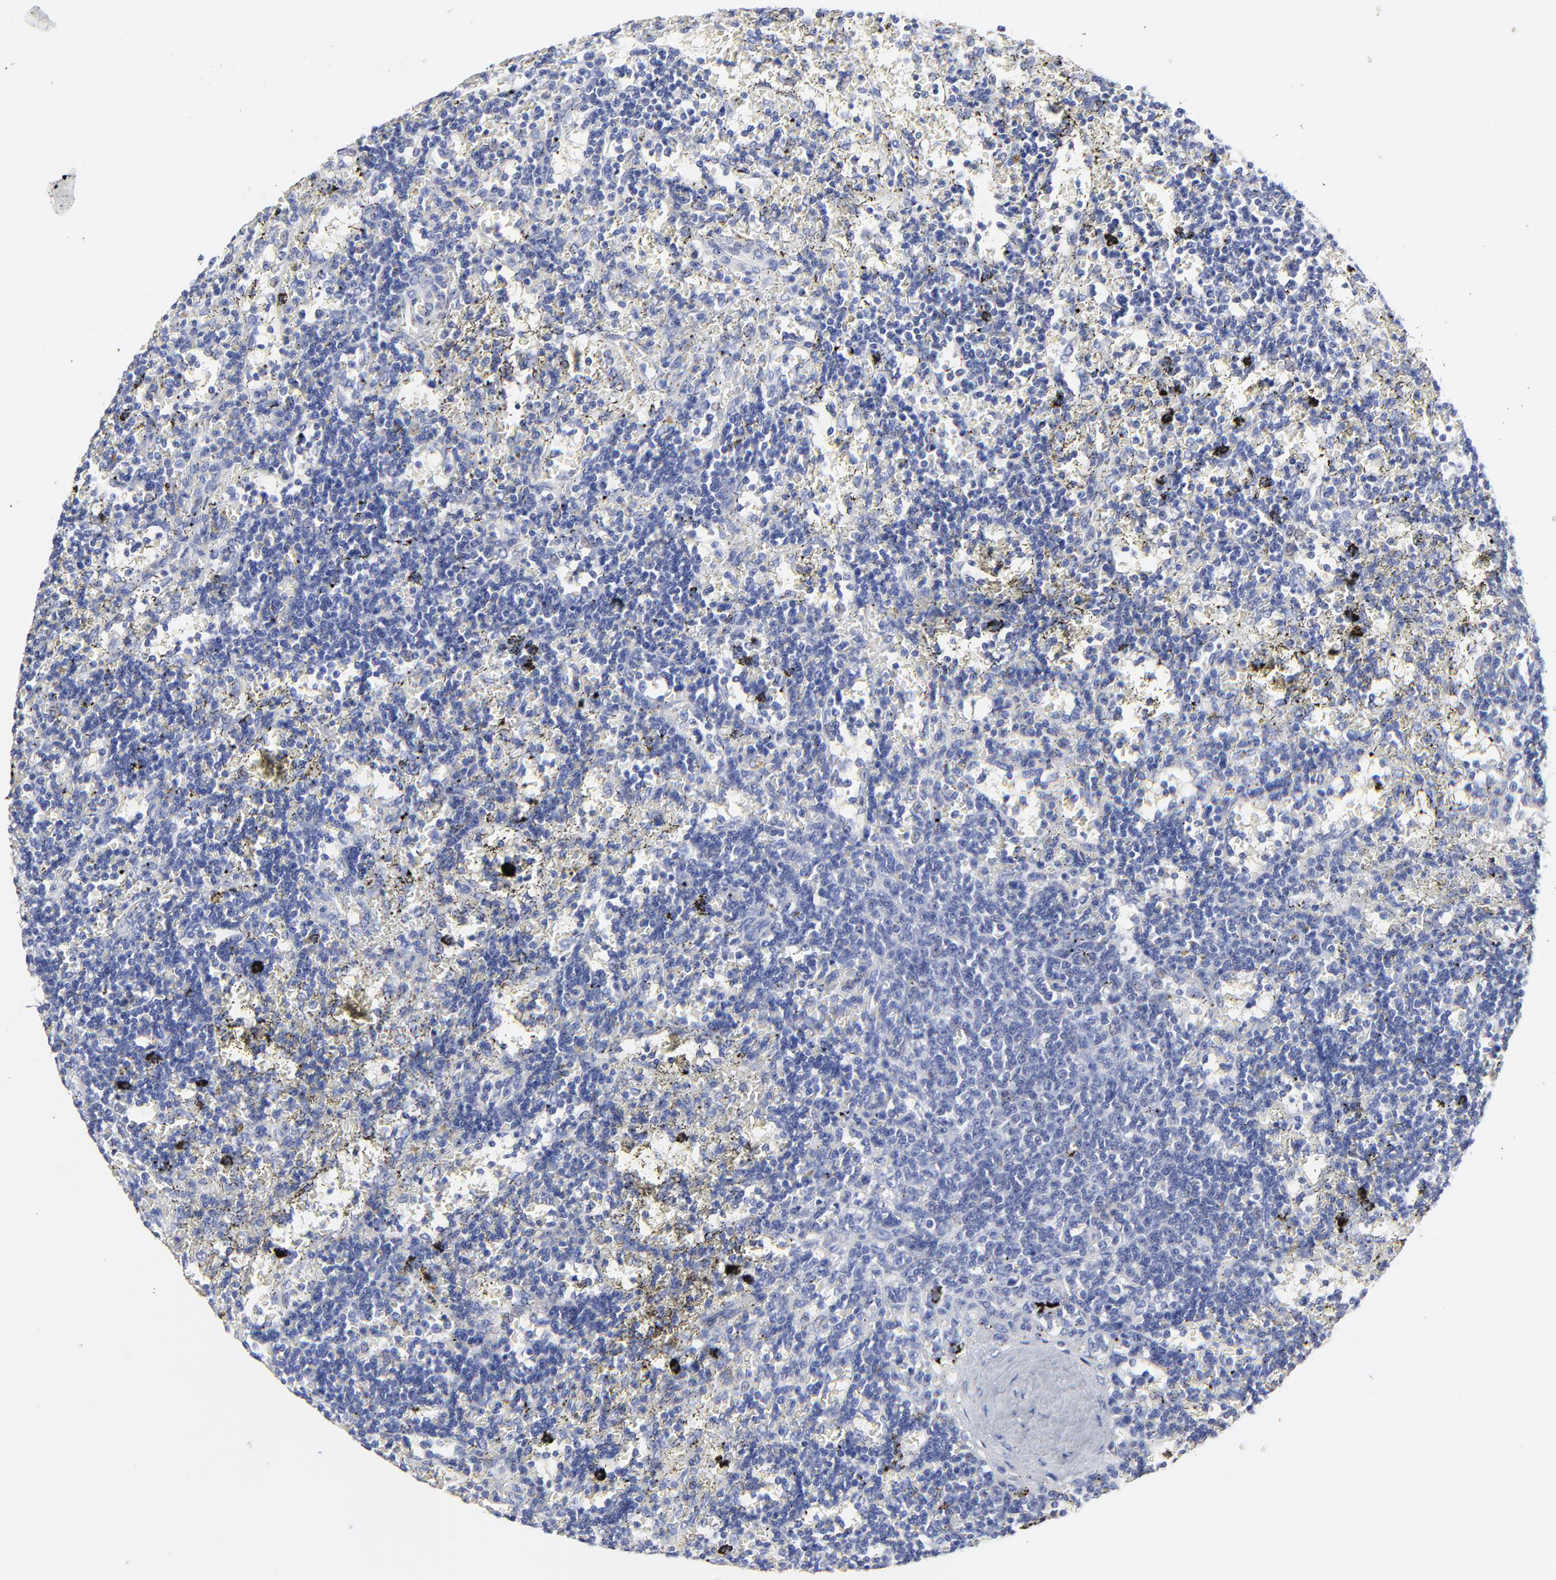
{"staining": {"intensity": "negative", "quantity": "none", "location": "none"}, "tissue": "lymphoma", "cell_type": "Tumor cells", "image_type": "cancer", "snomed": [{"axis": "morphology", "description": "Malignant lymphoma, non-Hodgkin's type, Low grade"}, {"axis": "topography", "description": "Spleen"}], "caption": "Immunohistochemical staining of malignant lymphoma, non-Hodgkin's type (low-grade) reveals no significant expression in tumor cells.", "gene": "PSD3", "patient": {"sex": "male", "age": 60}}